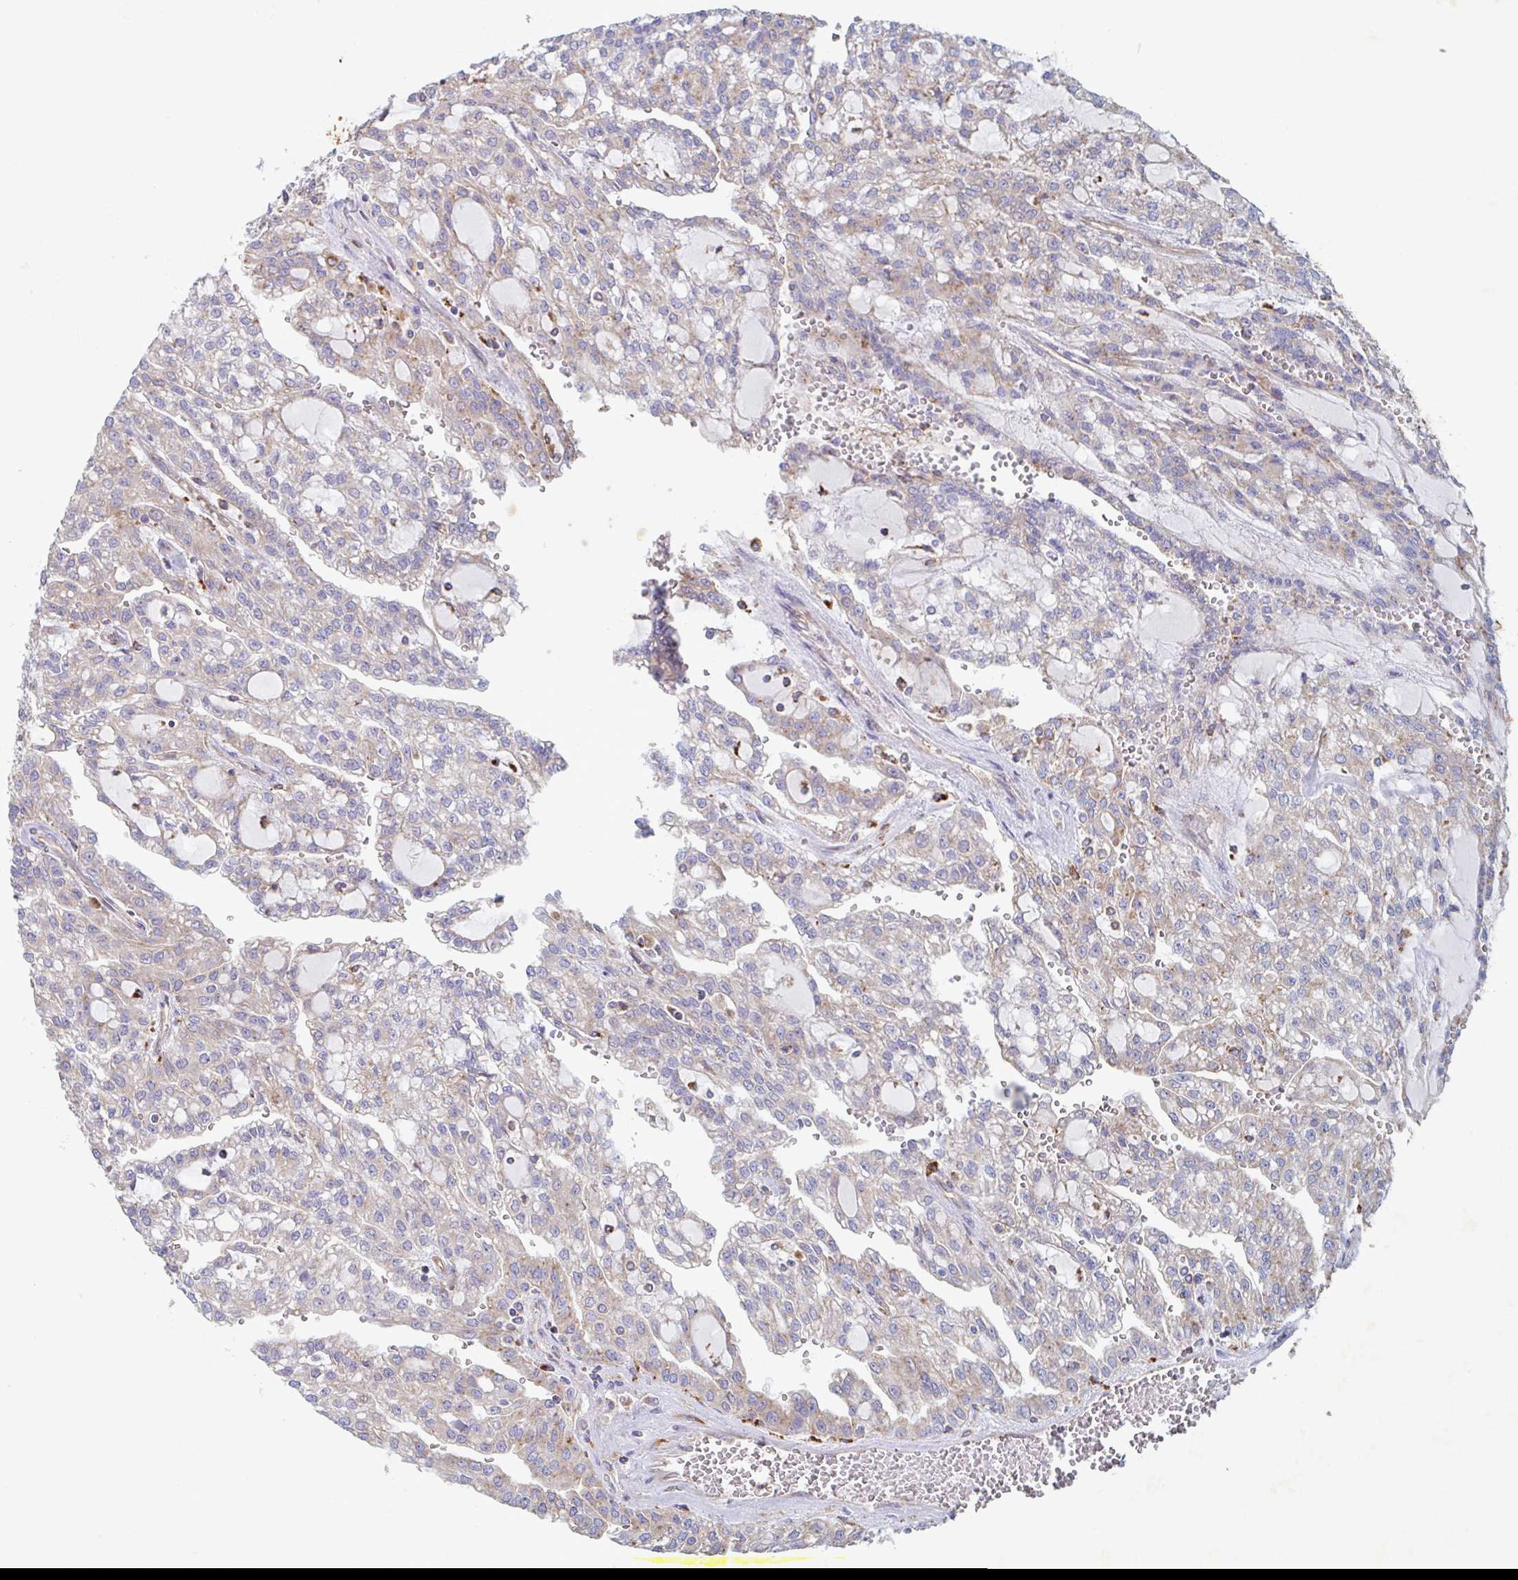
{"staining": {"intensity": "weak", "quantity": "25%-75%", "location": "cytoplasmic/membranous"}, "tissue": "renal cancer", "cell_type": "Tumor cells", "image_type": "cancer", "snomed": [{"axis": "morphology", "description": "Adenocarcinoma, NOS"}, {"axis": "topography", "description": "Kidney"}], "caption": "Tumor cells demonstrate weak cytoplasmic/membranous positivity in about 25%-75% of cells in renal cancer (adenocarcinoma). The staining is performed using DAB brown chromogen to label protein expression. The nuclei are counter-stained blue using hematoxylin.", "gene": "MANBA", "patient": {"sex": "male", "age": 63}}